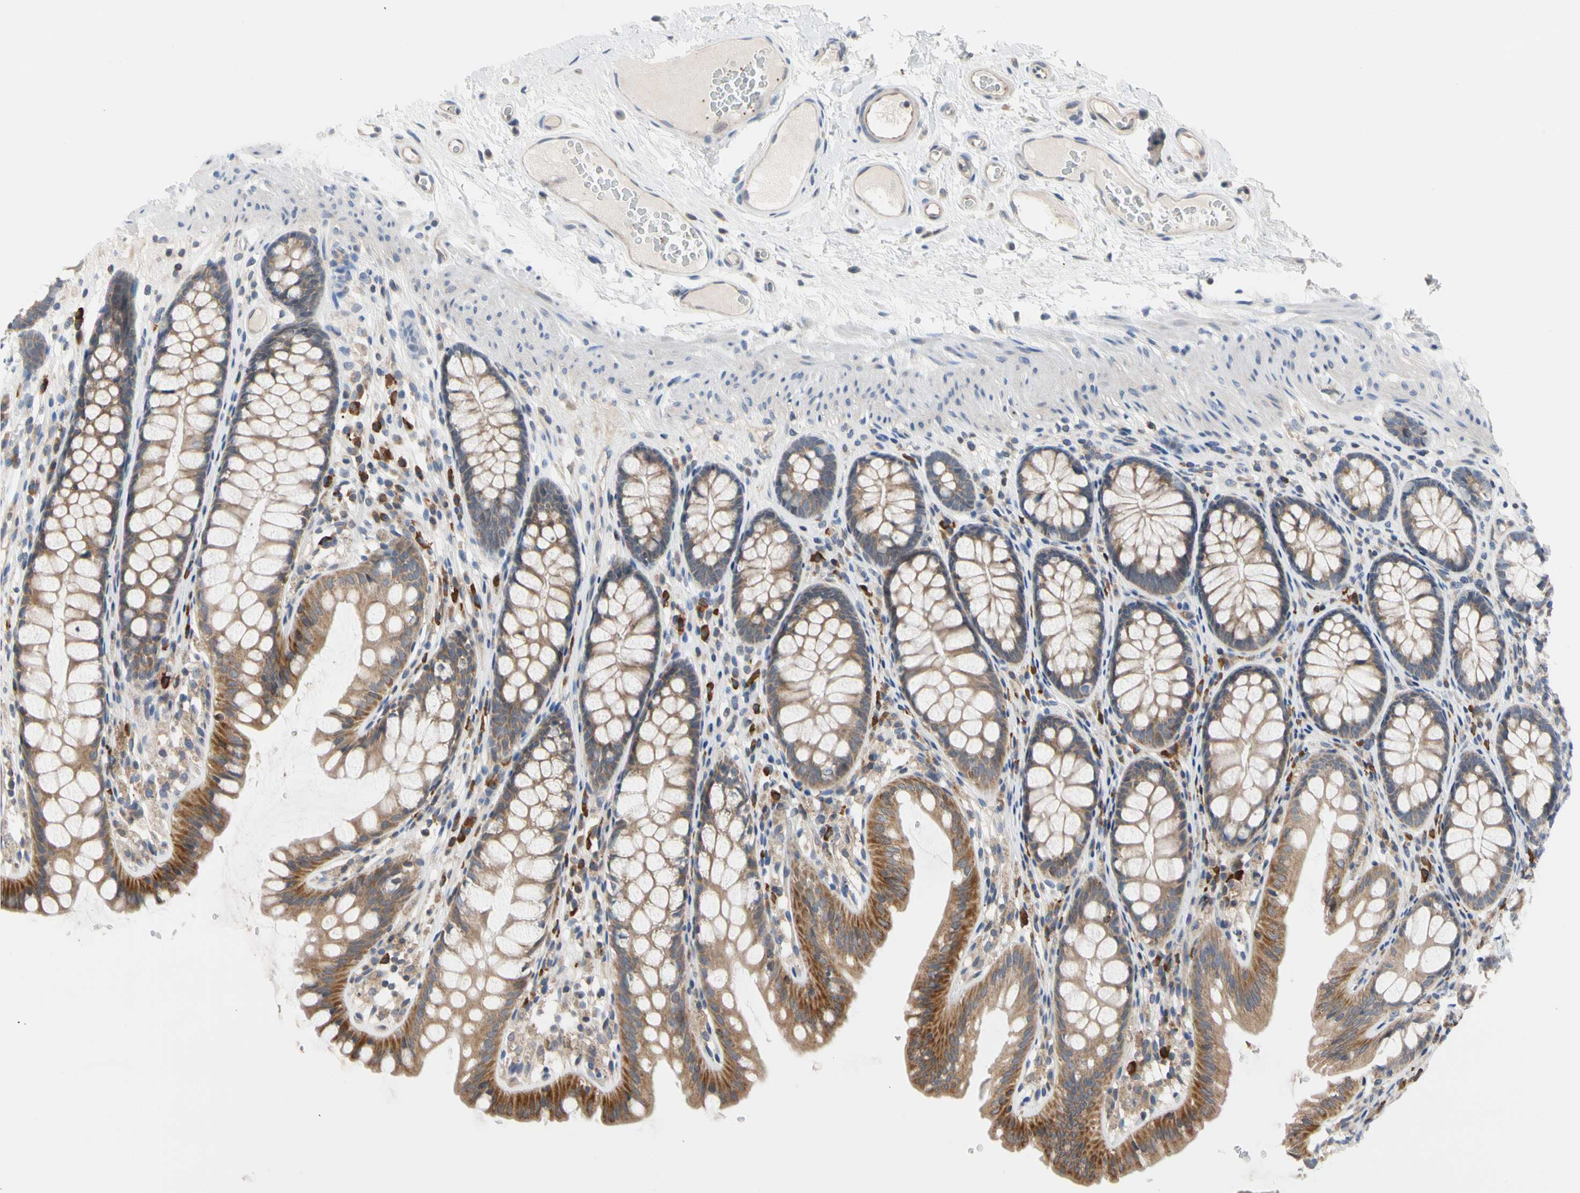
{"staining": {"intensity": "negative", "quantity": "none", "location": "none"}, "tissue": "colon", "cell_type": "Endothelial cells", "image_type": "normal", "snomed": [{"axis": "morphology", "description": "Normal tissue, NOS"}, {"axis": "topography", "description": "Colon"}], "caption": "There is no significant staining in endothelial cells of colon. (DAB (3,3'-diaminobenzidine) immunohistochemistry visualized using brightfield microscopy, high magnification).", "gene": "MCL1", "patient": {"sex": "female", "age": 55}}